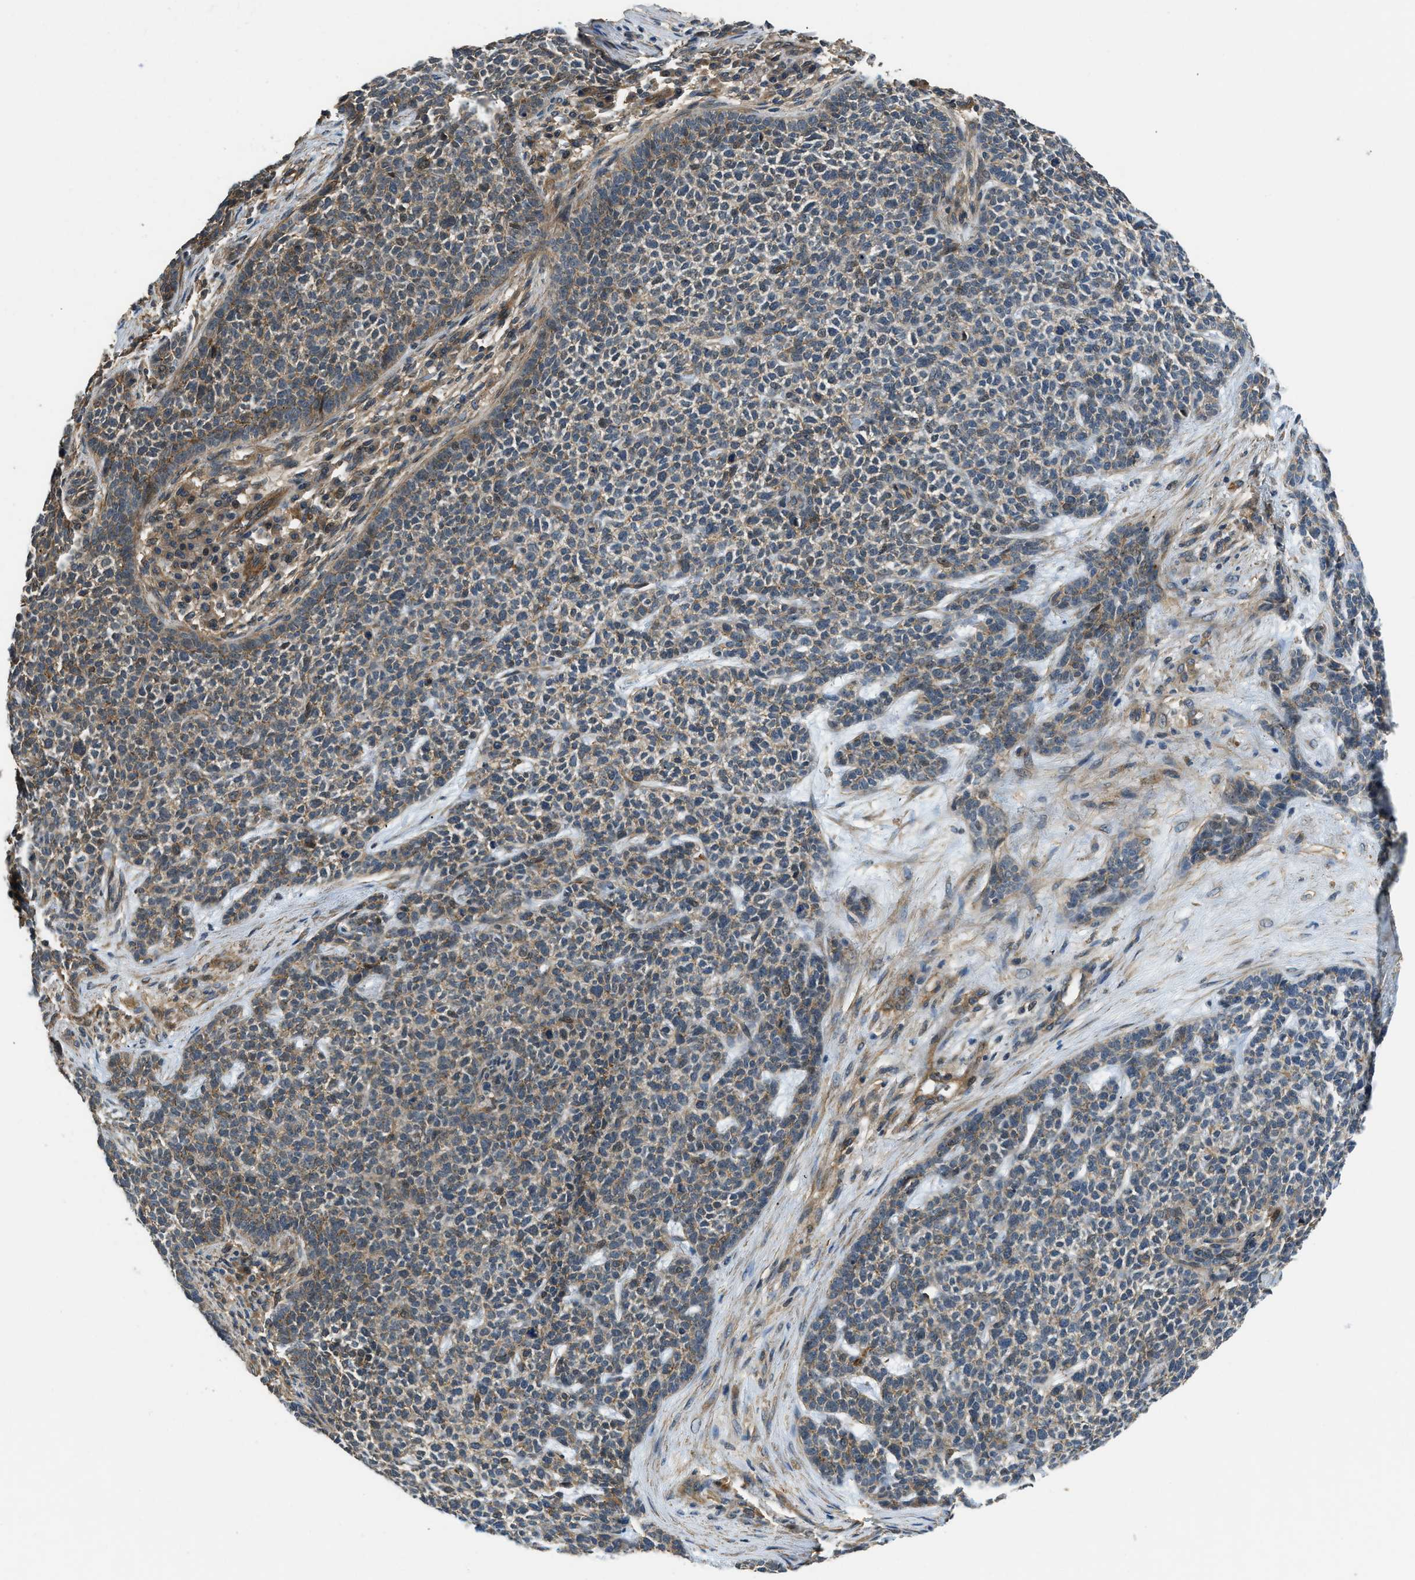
{"staining": {"intensity": "weak", "quantity": "25%-75%", "location": "cytoplasmic/membranous"}, "tissue": "skin cancer", "cell_type": "Tumor cells", "image_type": "cancer", "snomed": [{"axis": "morphology", "description": "Basal cell carcinoma"}, {"axis": "topography", "description": "Skin"}], "caption": "Basal cell carcinoma (skin) tissue exhibits weak cytoplasmic/membranous expression in approximately 25%-75% of tumor cells, visualized by immunohistochemistry.", "gene": "CGN", "patient": {"sex": "female", "age": 84}}